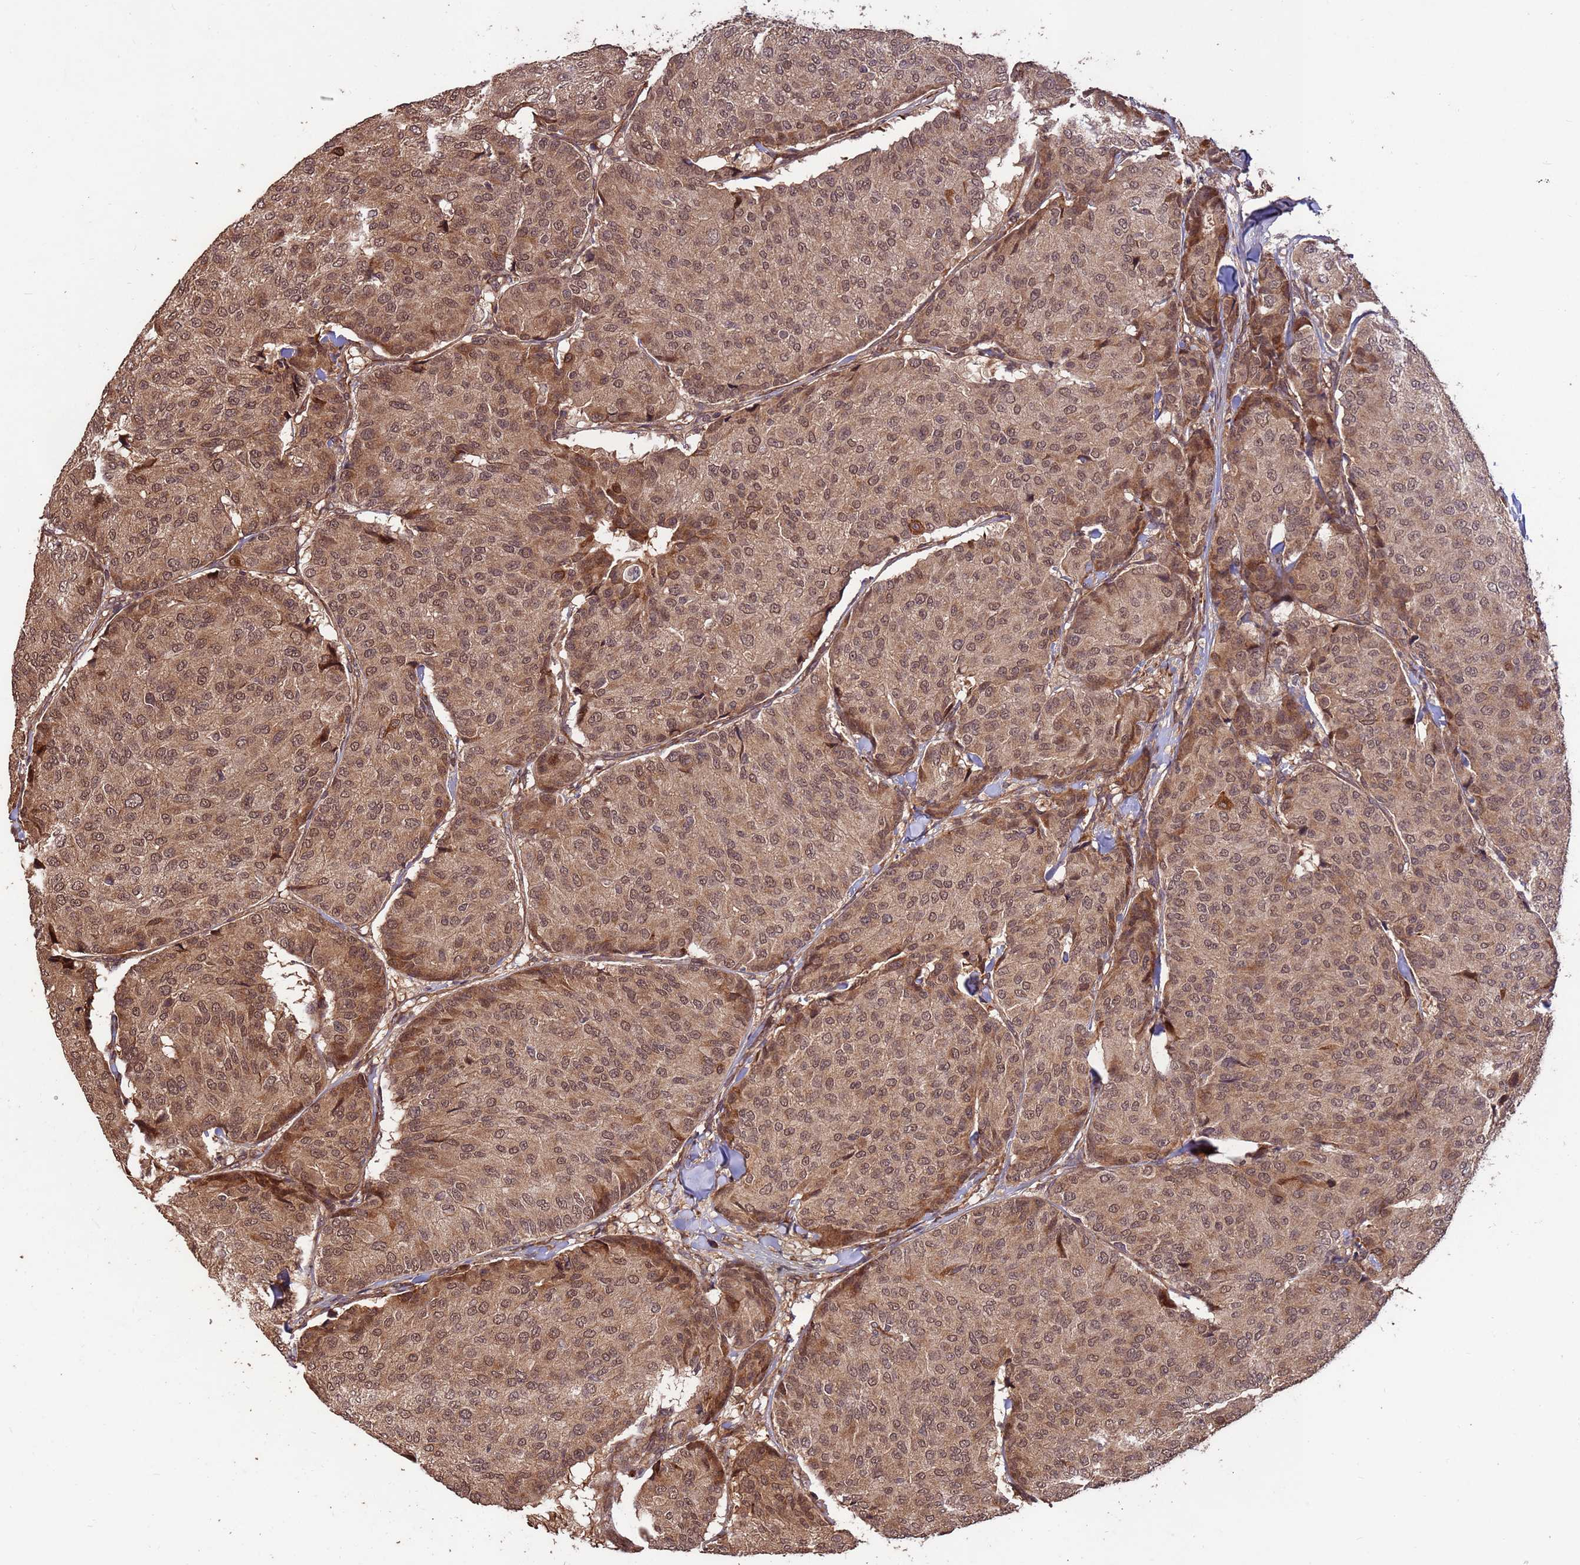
{"staining": {"intensity": "moderate", "quantity": ">75%", "location": "cytoplasmic/membranous,nuclear"}, "tissue": "breast cancer", "cell_type": "Tumor cells", "image_type": "cancer", "snomed": [{"axis": "morphology", "description": "Duct carcinoma"}, {"axis": "topography", "description": "Breast"}], "caption": "Immunohistochemical staining of breast cancer (intraductal carcinoma) shows moderate cytoplasmic/membranous and nuclear protein expression in approximately >75% of tumor cells.", "gene": "ZNF619", "patient": {"sex": "female", "age": 75}}